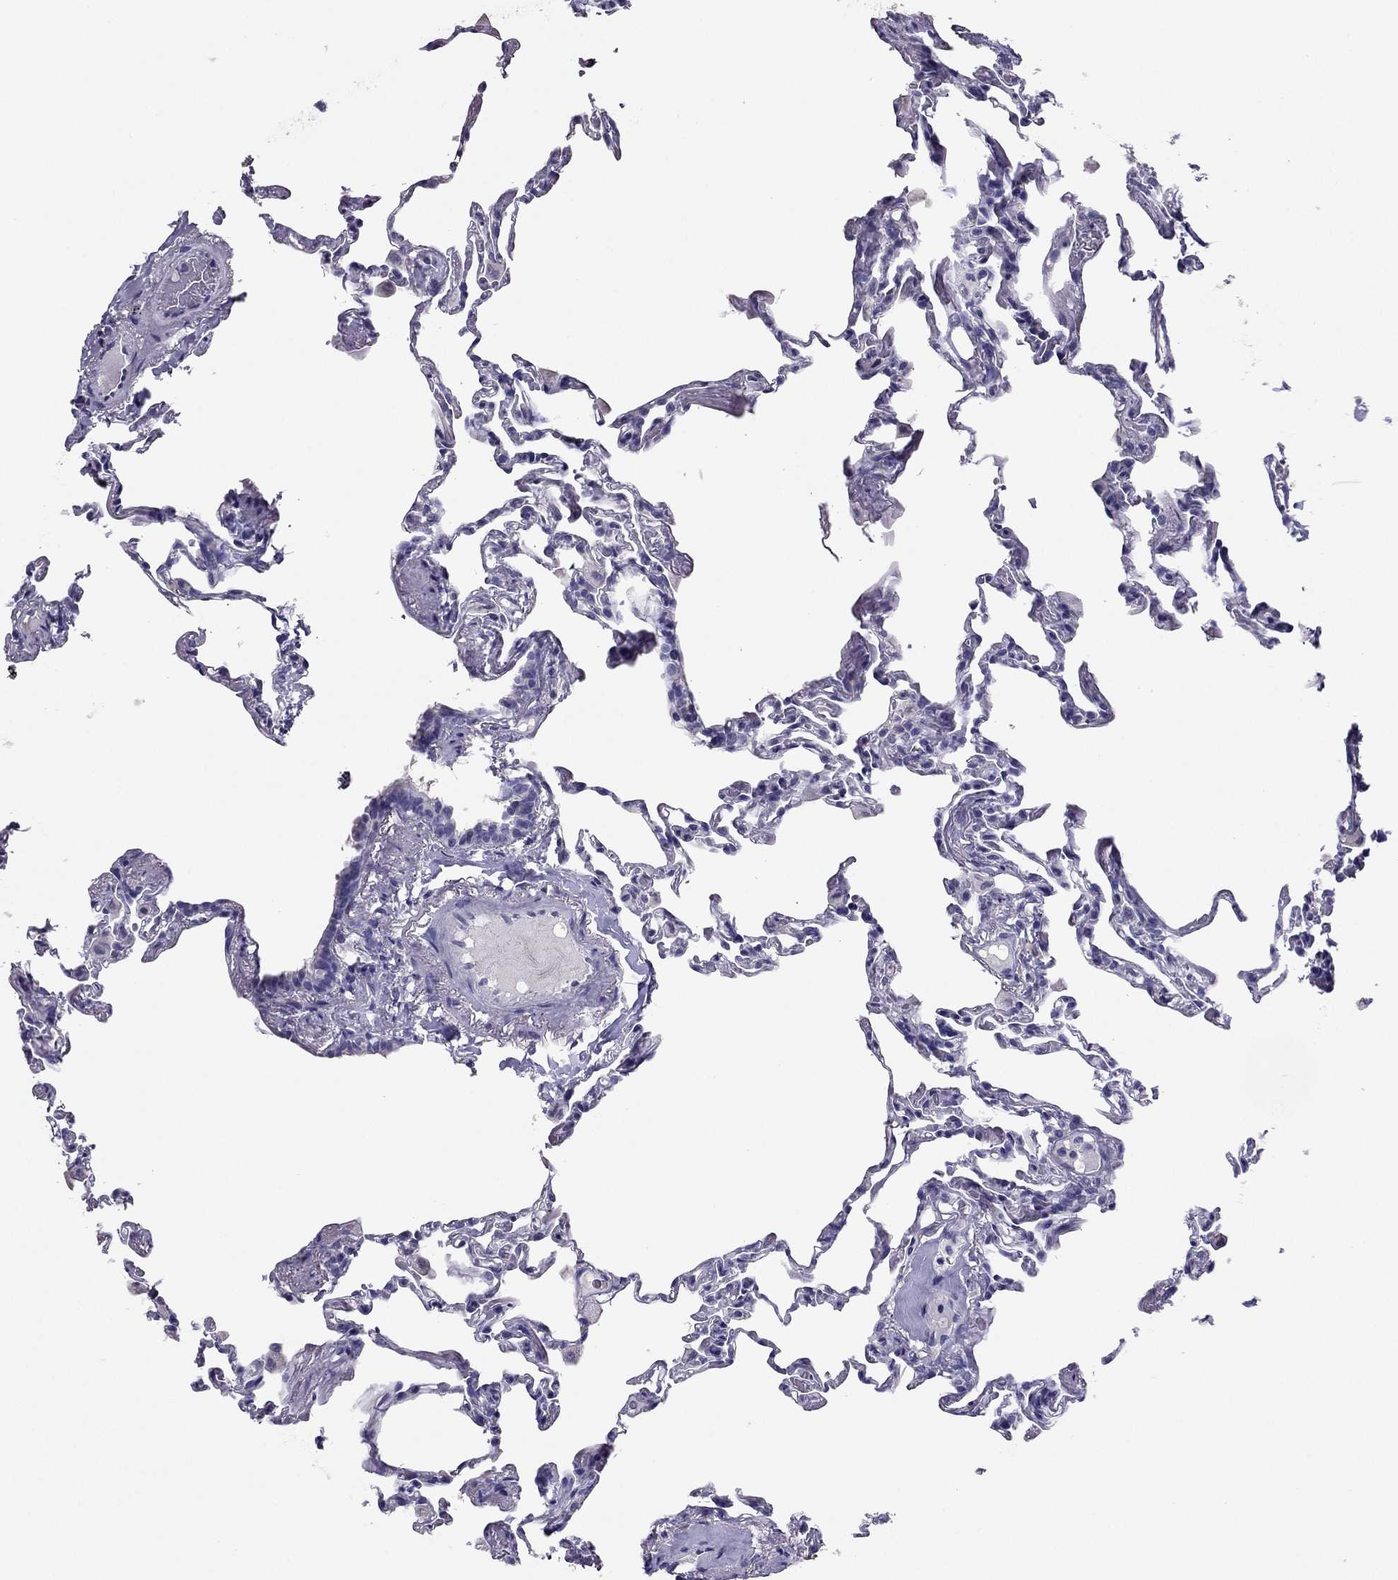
{"staining": {"intensity": "negative", "quantity": "none", "location": "none"}, "tissue": "lung", "cell_type": "Alveolar cells", "image_type": "normal", "snomed": [{"axis": "morphology", "description": "Normal tissue, NOS"}, {"axis": "topography", "description": "Lung"}], "caption": "Immunohistochemistry (IHC) micrograph of normal lung: lung stained with DAB reveals no significant protein staining in alveolar cells.", "gene": "RHO", "patient": {"sex": "female", "age": 57}}